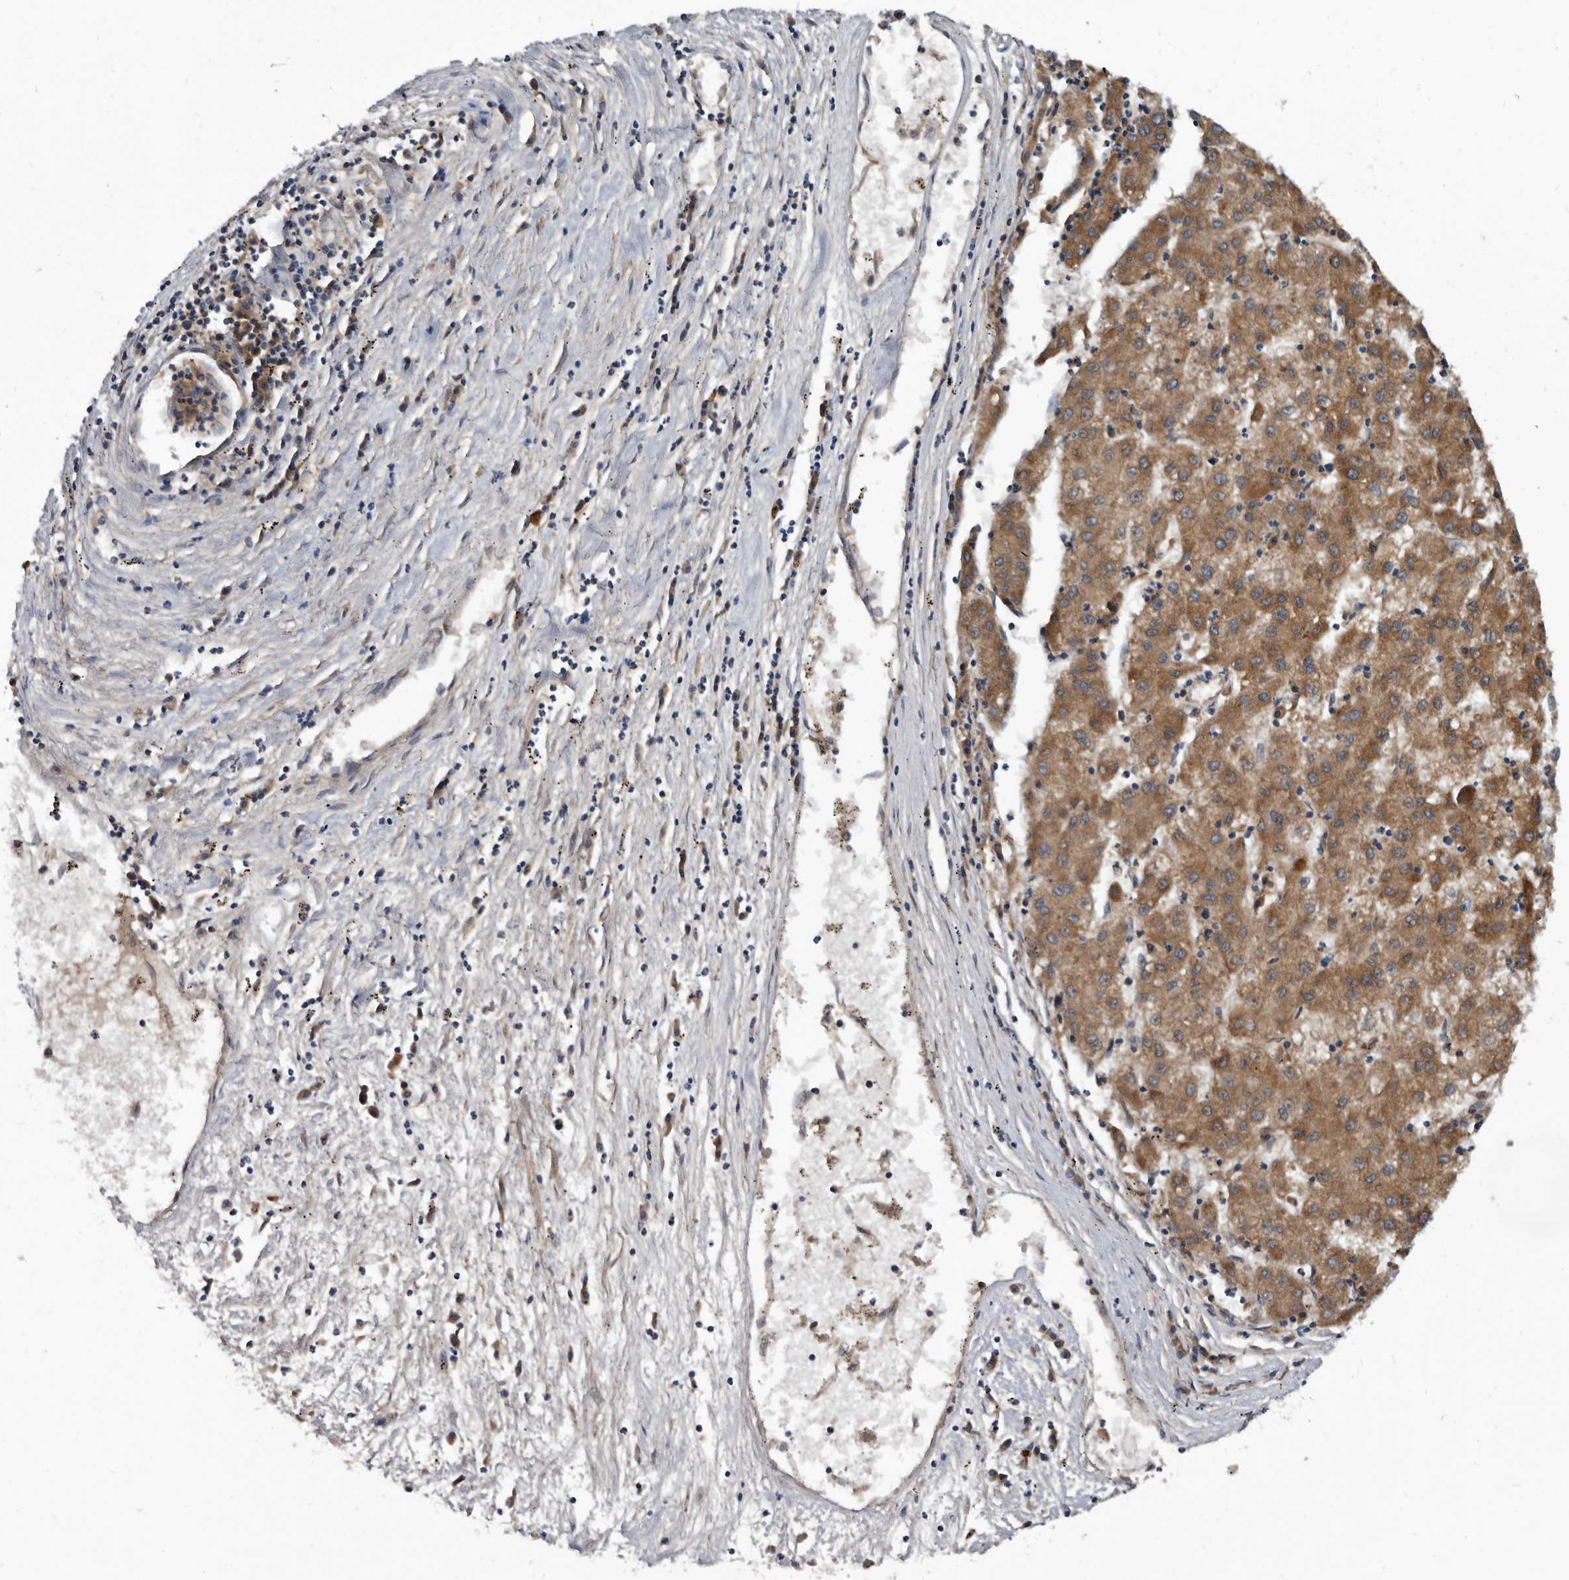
{"staining": {"intensity": "moderate", "quantity": ">75%", "location": "cytoplasmic/membranous"}, "tissue": "liver cancer", "cell_type": "Tumor cells", "image_type": "cancer", "snomed": [{"axis": "morphology", "description": "Carcinoma, Hepatocellular, NOS"}, {"axis": "topography", "description": "Liver"}], "caption": "Liver cancer stained with immunohistochemistry (IHC) reveals moderate cytoplasmic/membranous positivity in about >75% of tumor cells.", "gene": "PROM1", "patient": {"sex": "male", "age": 72}}